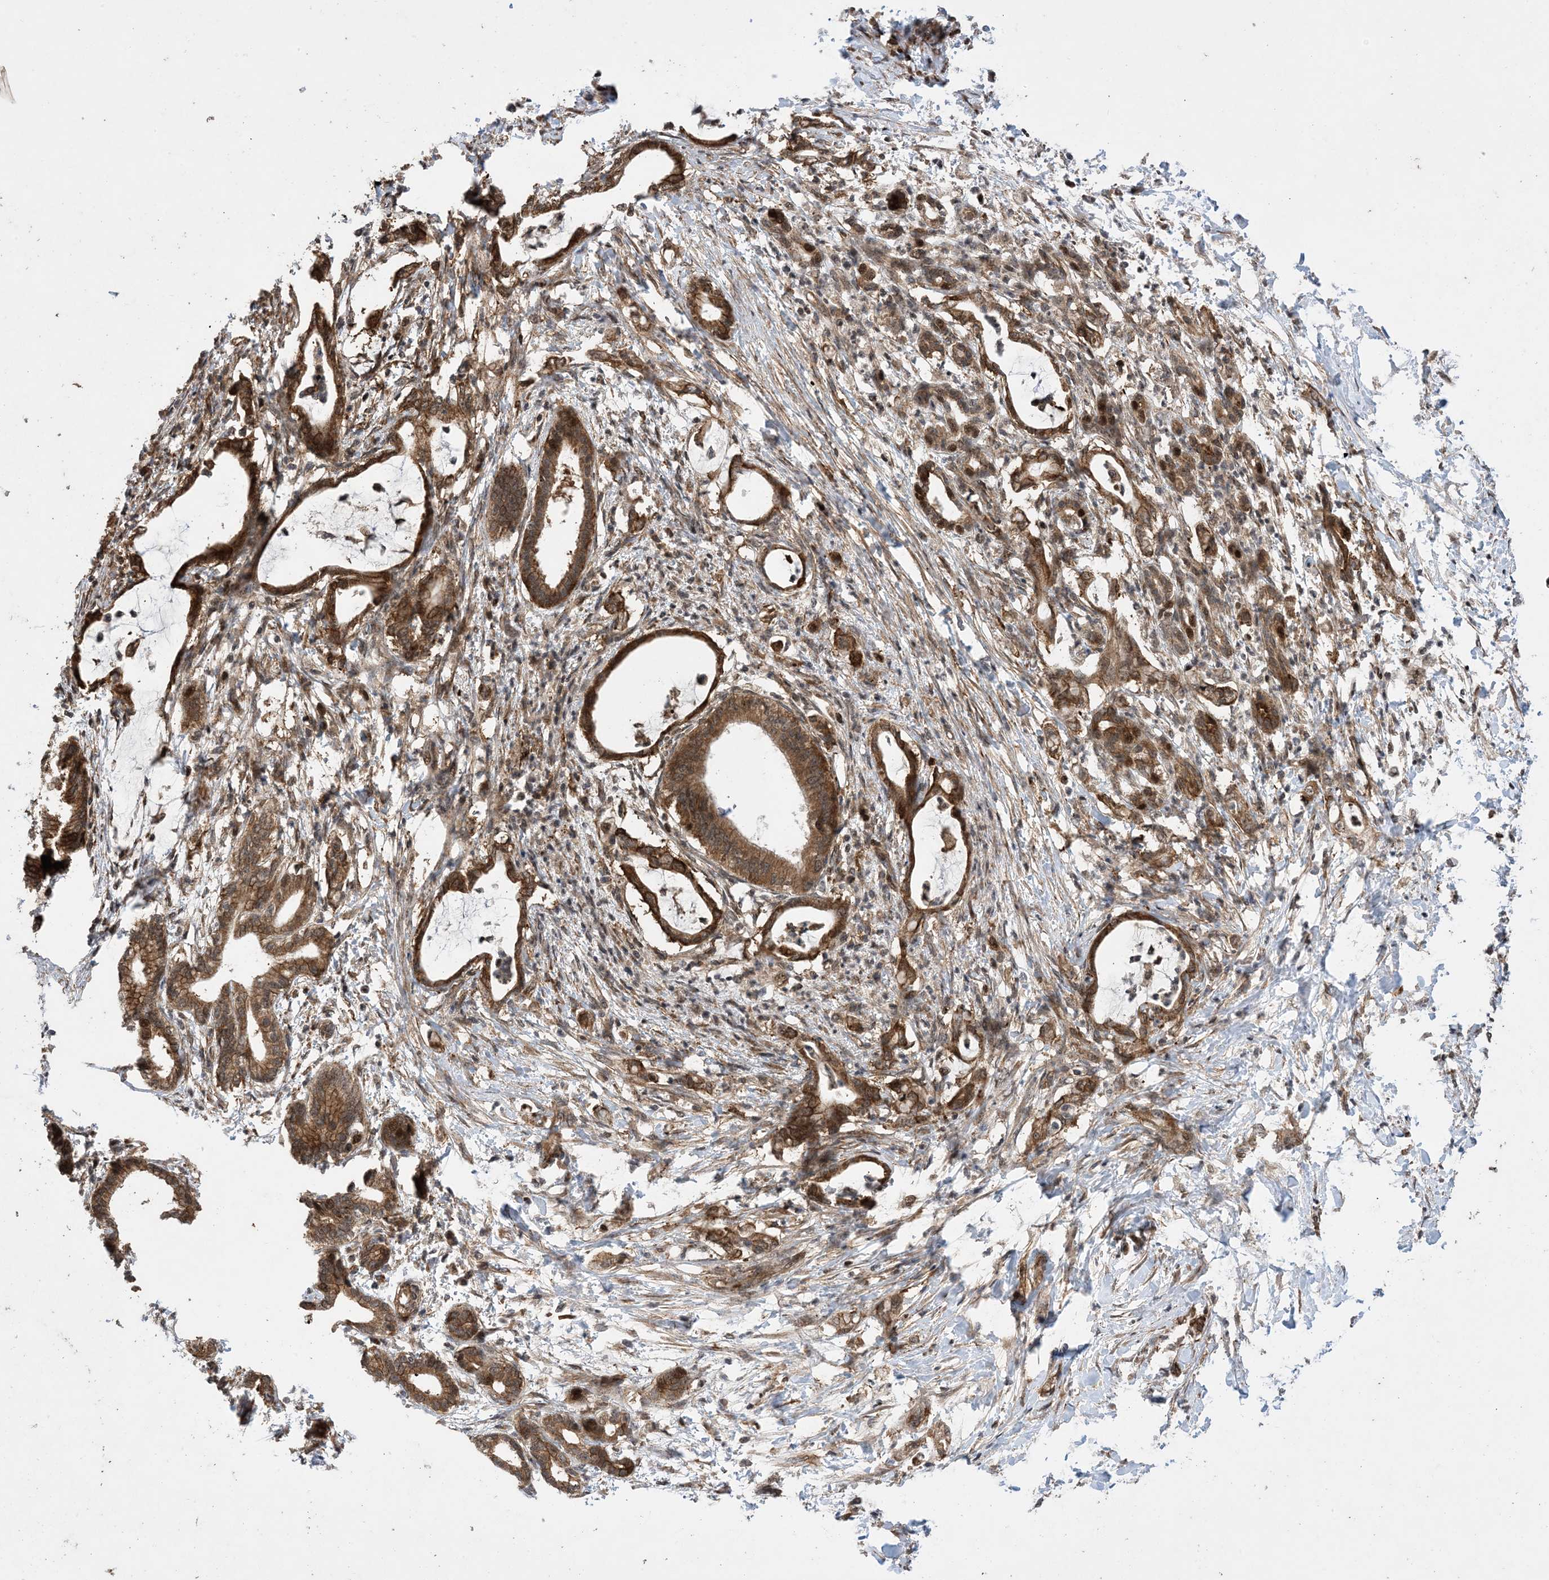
{"staining": {"intensity": "moderate", "quantity": ">75%", "location": "cytoplasmic/membranous"}, "tissue": "pancreatic cancer", "cell_type": "Tumor cells", "image_type": "cancer", "snomed": [{"axis": "morphology", "description": "Adenocarcinoma, NOS"}, {"axis": "topography", "description": "Pancreas"}], "caption": "A high-resolution histopathology image shows immunohistochemistry staining of pancreatic adenocarcinoma, which shows moderate cytoplasmic/membranous positivity in about >75% of tumor cells.", "gene": "ZNF511", "patient": {"sex": "female", "age": 55}}